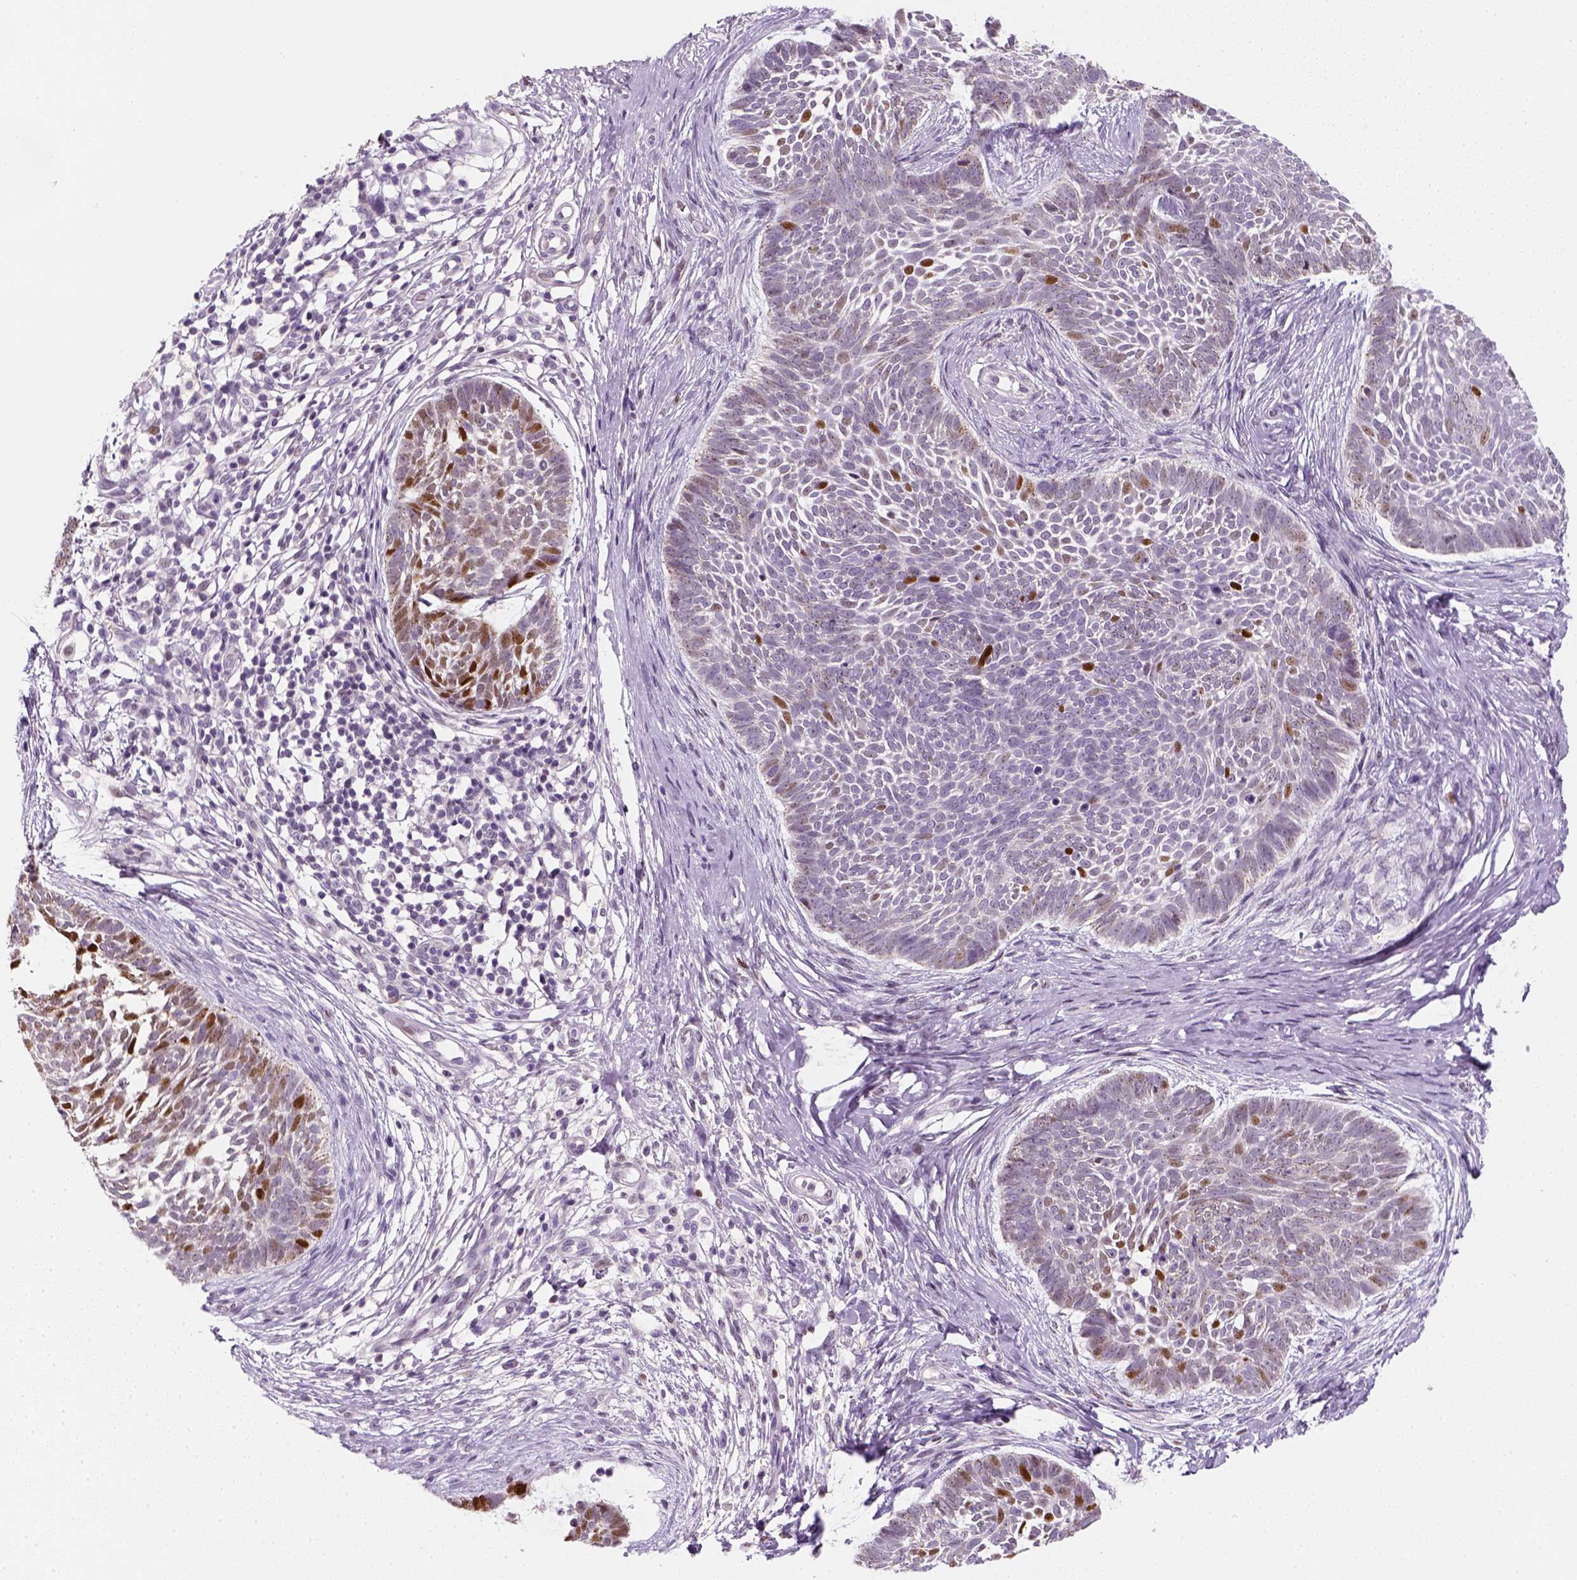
{"staining": {"intensity": "strong", "quantity": "25%-75%", "location": "nuclear"}, "tissue": "skin cancer", "cell_type": "Tumor cells", "image_type": "cancer", "snomed": [{"axis": "morphology", "description": "Basal cell carcinoma"}, {"axis": "topography", "description": "Skin"}], "caption": "Tumor cells exhibit high levels of strong nuclear expression in about 25%-75% of cells in basal cell carcinoma (skin). (IHC, brightfield microscopy, high magnification).", "gene": "TP53", "patient": {"sex": "male", "age": 85}}